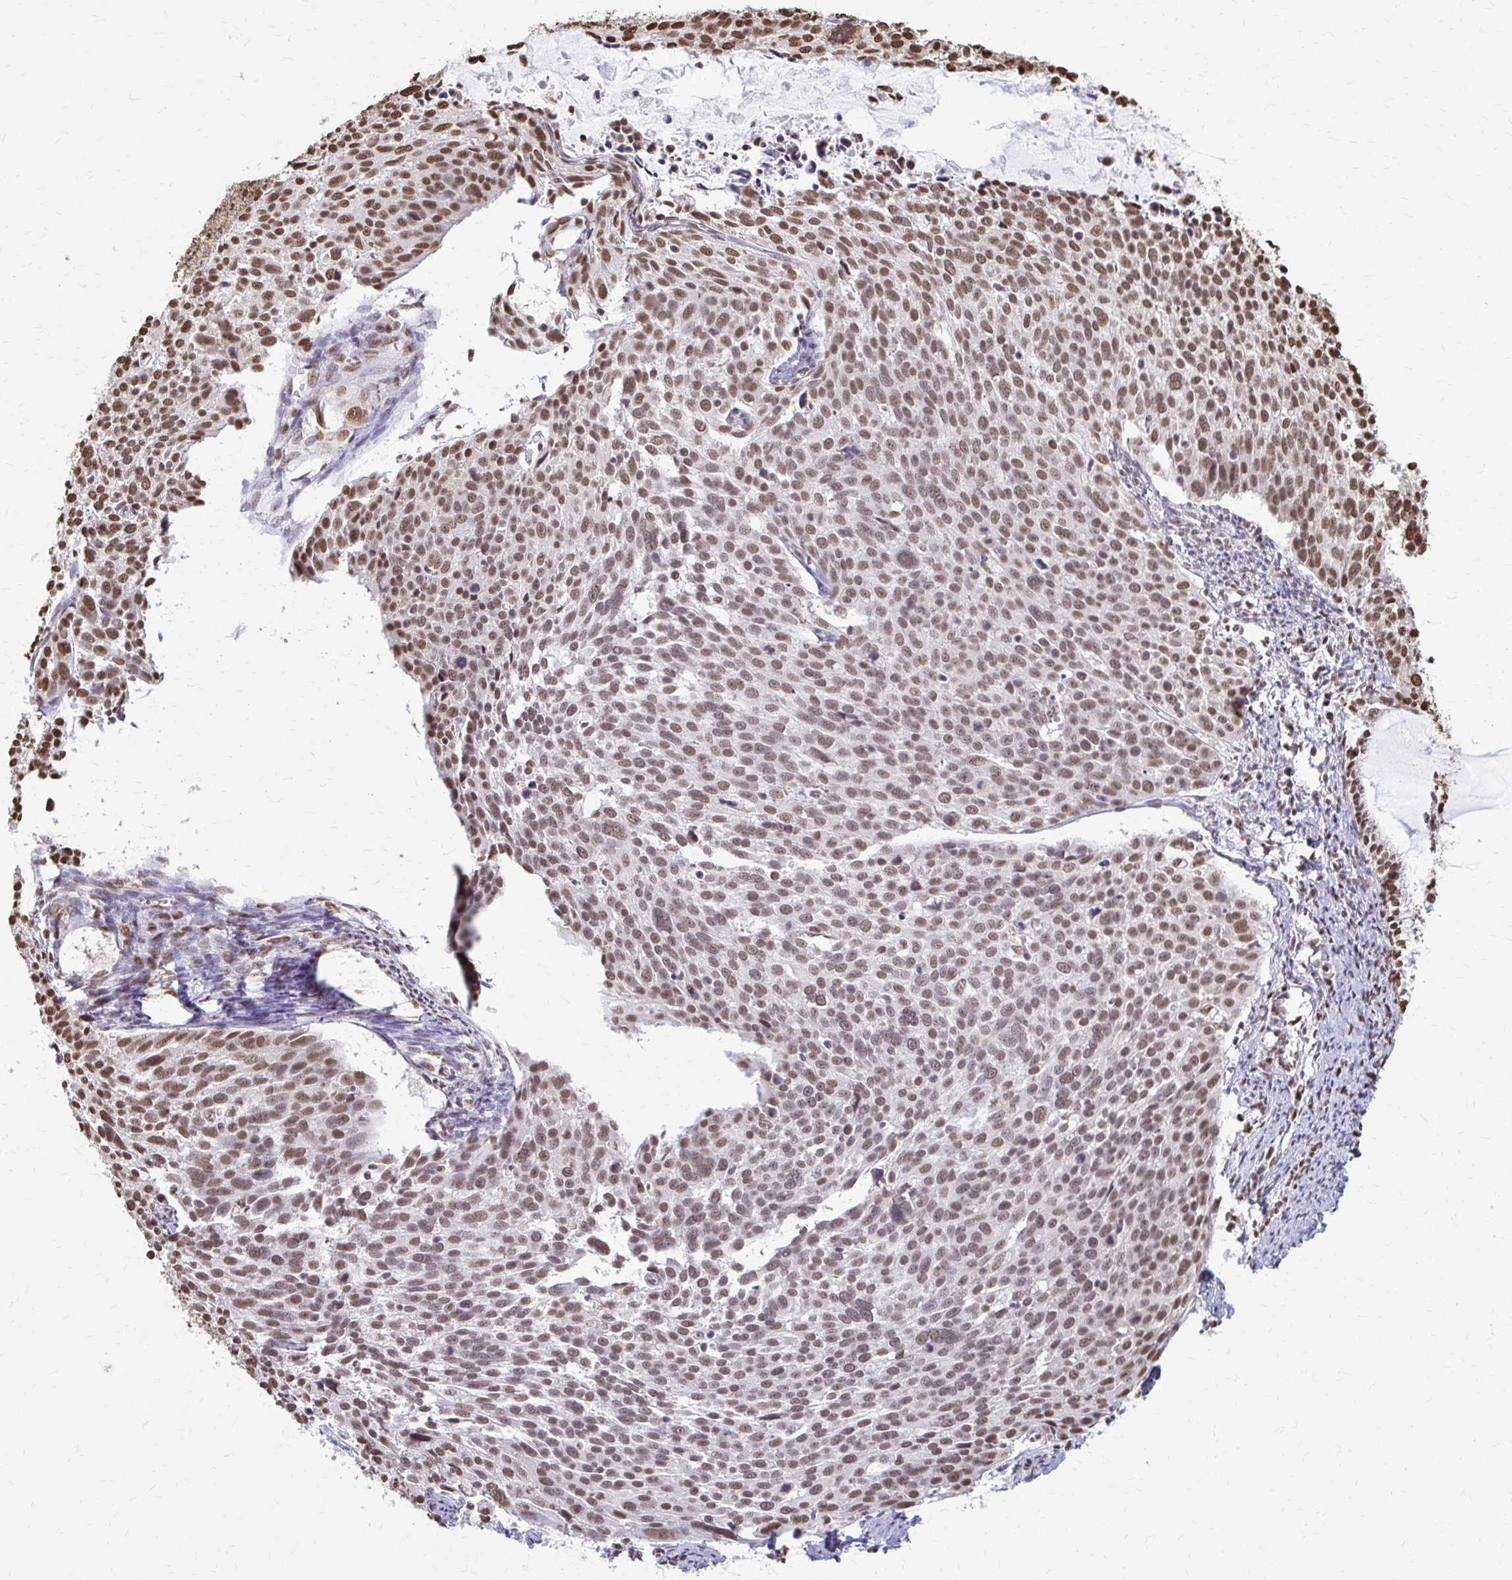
{"staining": {"intensity": "moderate", "quantity": ">75%", "location": "nuclear"}, "tissue": "cervical cancer", "cell_type": "Tumor cells", "image_type": "cancer", "snomed": [{"axis": "morphology", "description": "Squamous cell carcinoma, NOS"}, {"axis": "topography", "description": "Cervix"}], "caption": "Immunohistochemistry (IHC) of human cervical cancer (squamous cell carcinoma) shows medium levels of moderate nuclear positivity in about >75% of tumor cells.", "gene": "SNRPA", "patient": {"sex": "female", "age": 39}}